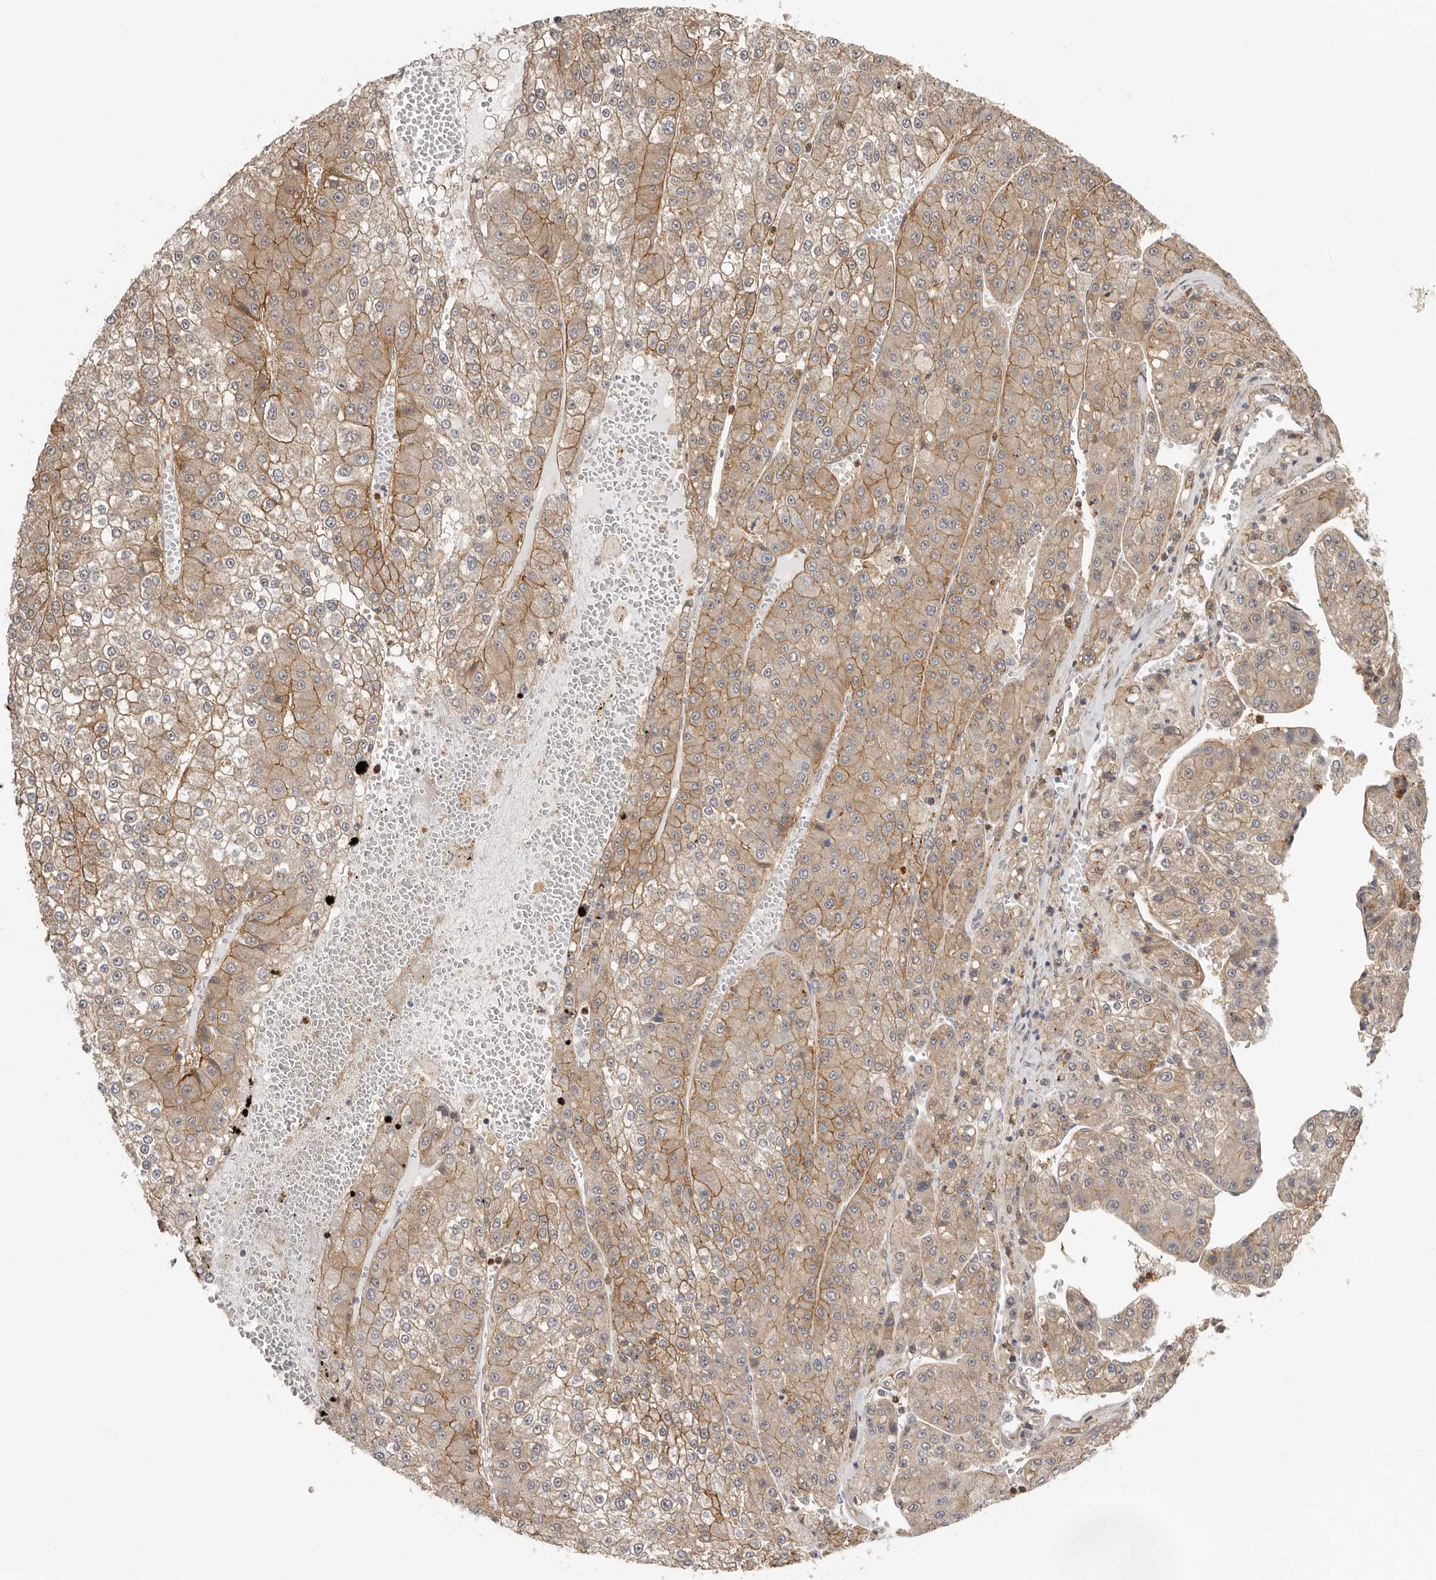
{"staining": {"intensity": "moderate", "quantity": "25%-75%", "location": "cytoplasmic/membranous"}, "tissue": "liver cancer", "cell_type": "Tumor cells", "image_type": "cancer", "snomed": [{"axis": "morphology", "description": "Carcinoma, Hepatocellular, NOS"}, {"axis": "topography", "description": "Liver"}], "caption": "The histopathology image exhibits immunohistochemical staining of hepatocellular carcinoma (liver). There is moderate cytoplasmic/membranous positivity is seen in about 25%-75% of tumor cells.", "gene": "MSRB2", "patient": {"sex": "female", "age": 73}}